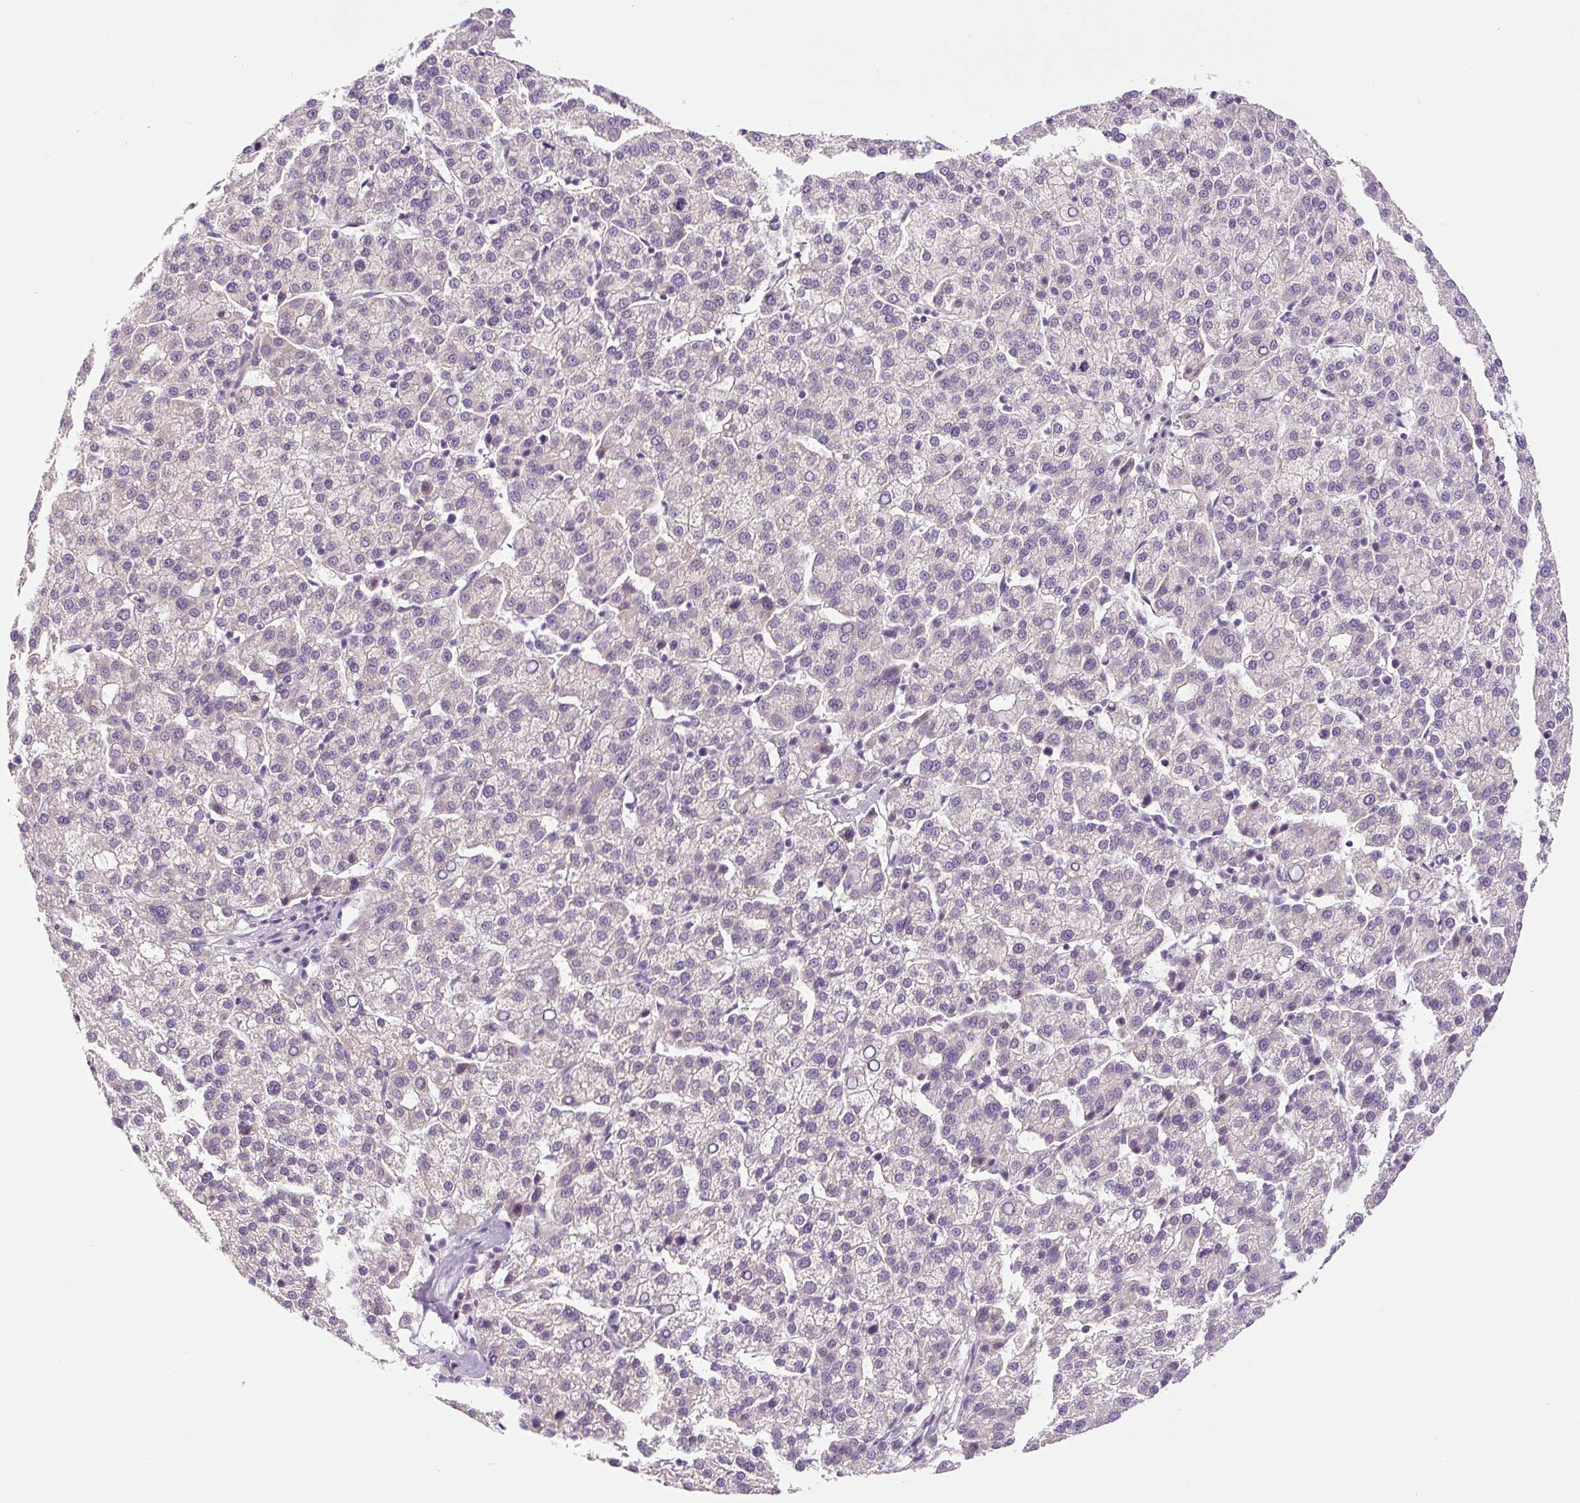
{"staining": {"intensity": "negative", "quantity": "none", "location": "none"}, "tissue": "liver cancer", "cell_type": "Tumor cells", "image_type": "cancer", "snomed": [{"axis": "morphology", "description": "Carcinoma, Hepatocellular, NOS"}, {"axis": "topography", "description": "Liver"}], "caption": "Liver cancer was stained to show a protein in brown. There is no significant positivity in tumor cells. The staining was performed using DAB (3,3'-diaminobenzidine) to visualize the protein expression in brown, while the nuclei were stained in blue with hematoxylin (Magnification: 20x).", "gene": "PRKAA2", "patient": {"sex": "female", "age": 58}}